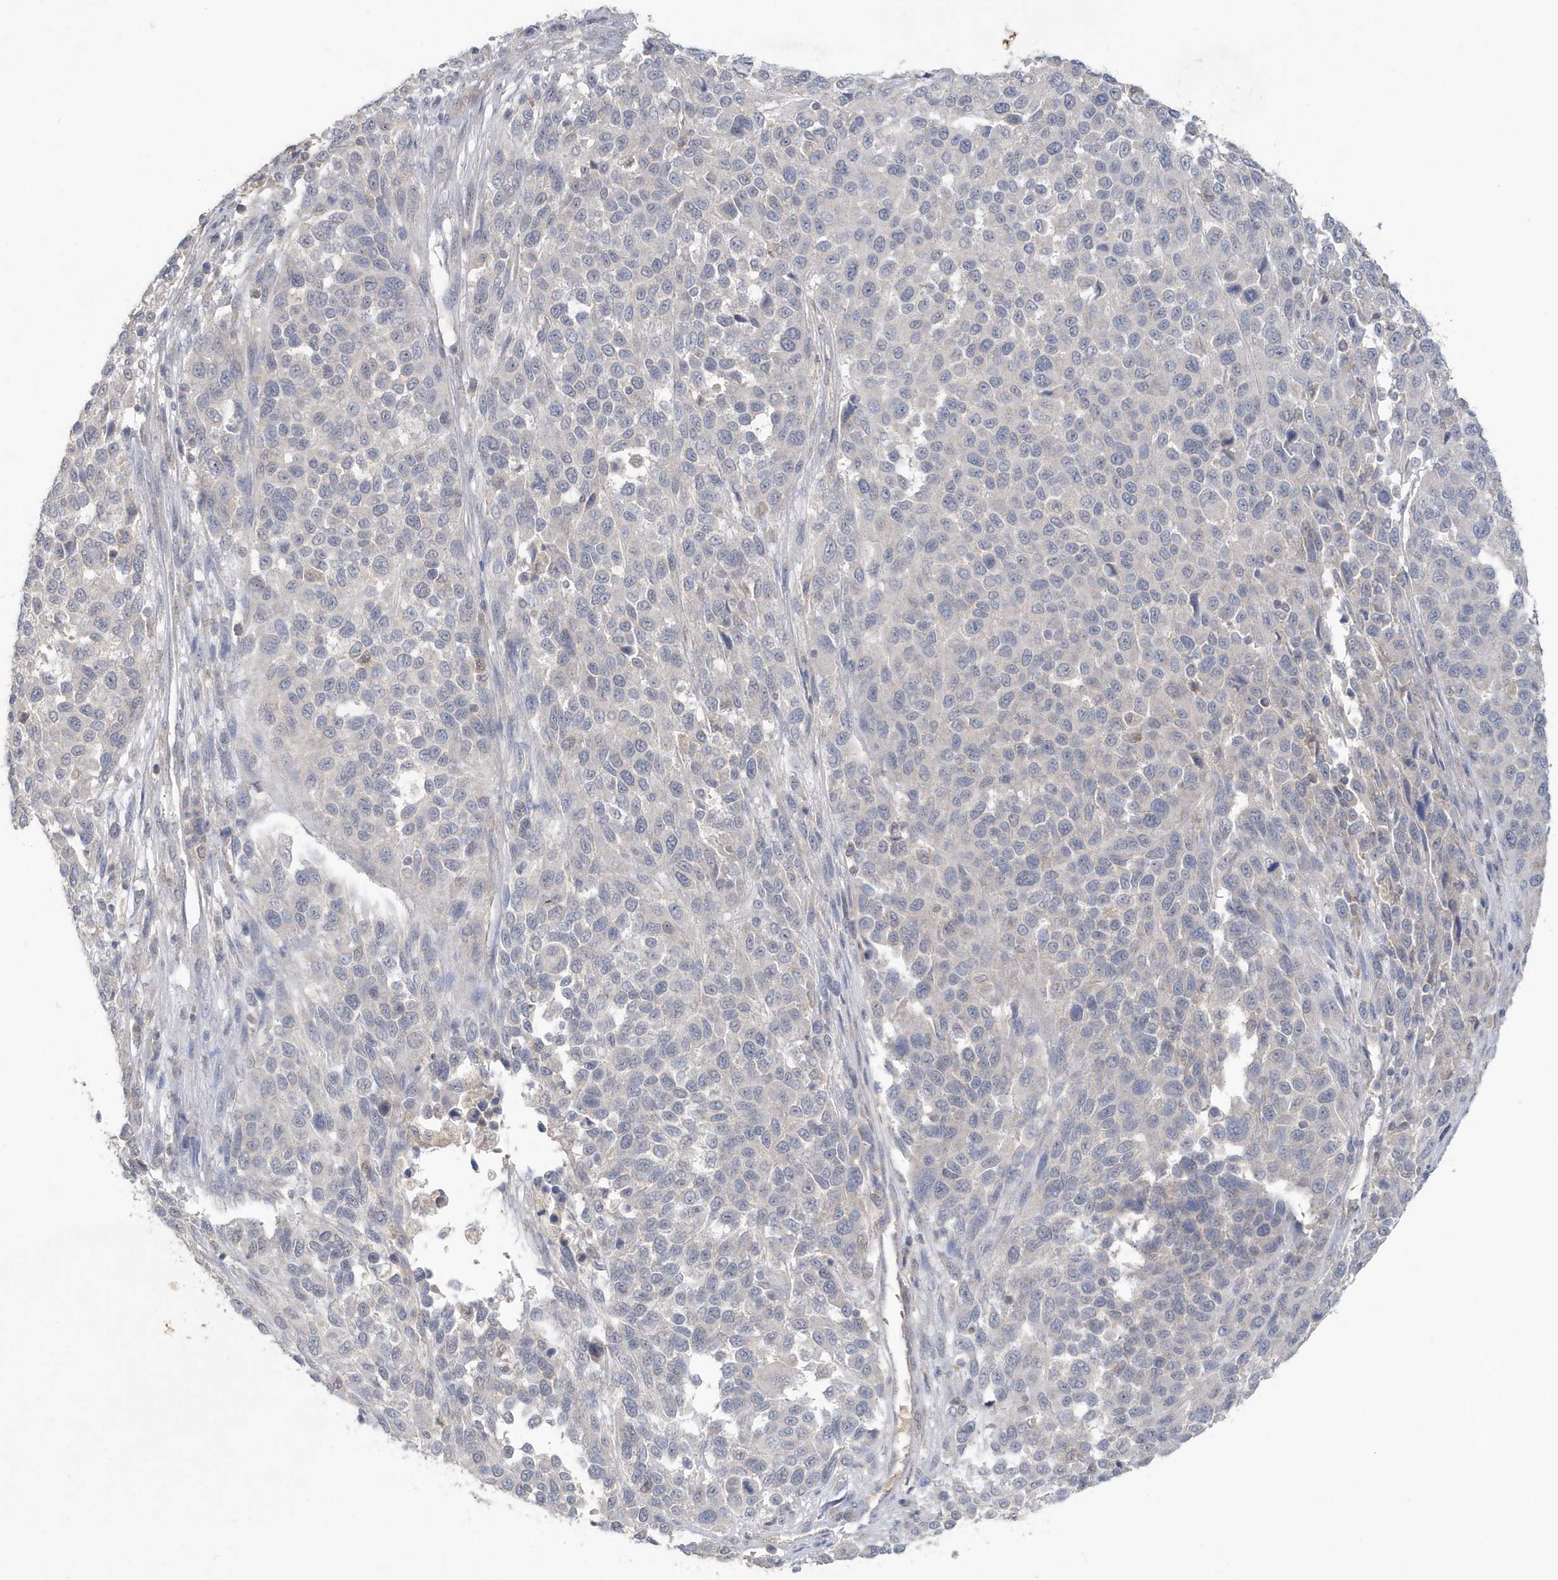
{"staining": {"intensity": "negative", "quantity": "none", "location": "none"}, "tissue": "melanoma", "cell_type": "Tumor cells", "image_type": "cancer", "snomed": [{"axis": "morphology", "description": "Malignant melanoma, Metastatic site"}, {"axis": "topography", "description": "Lymph node"}], "caption": "High power microscopy photomicrograph of an immunohistochemistry (IHC) micrograph of malignant melanoma (metastatic site), revealing no significant expression in tumor cells.", "gene": "C1RL", "patient": {"sex": "male", "age": 61}}